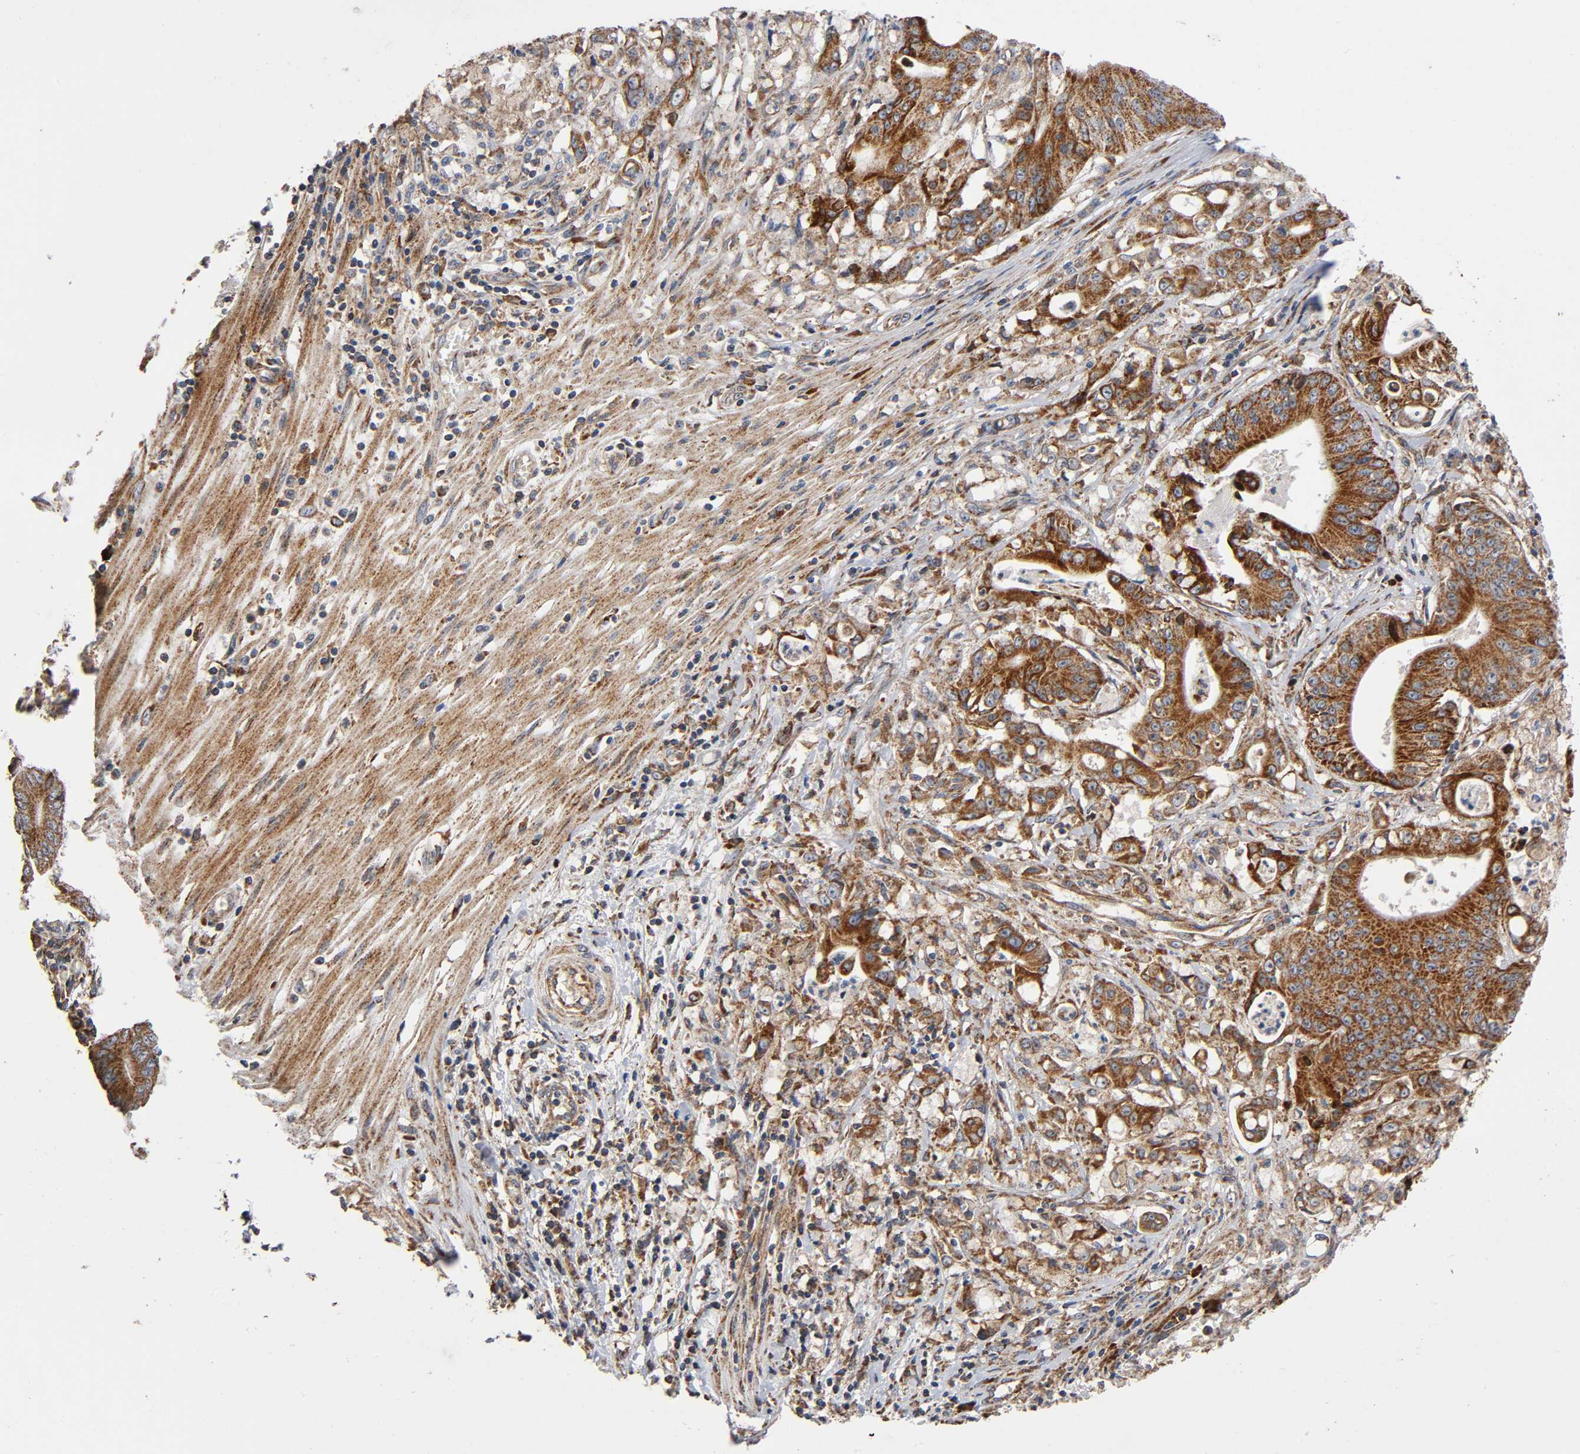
{"staining": {"intensity": "moderate", "quantity": ">75%", "location": "cytoplasmic/membranous"}, "tissue": "pancreatic cancer", "cell_type": "Tumor cells", "image_type": "cancer", "snomed": [{"axis": "morphology", "description": "Normal tissue, NOS"}, {"axis": "topography", "description": "Lymph node"}], "caption": "Immunohistochemistry of human pancreatic cancer displays medium levels of moderate cytoplasmic/membranous staining in approximately >75% of tumor cells. (Stains: DAB (3,3'-diaminobenzidine) in brown, nuclei in blue, Microscopy: brightfield microscopy at high magnification).", "gene": "MAP3K1", "patient": {"sex": "male", "age": 62}}